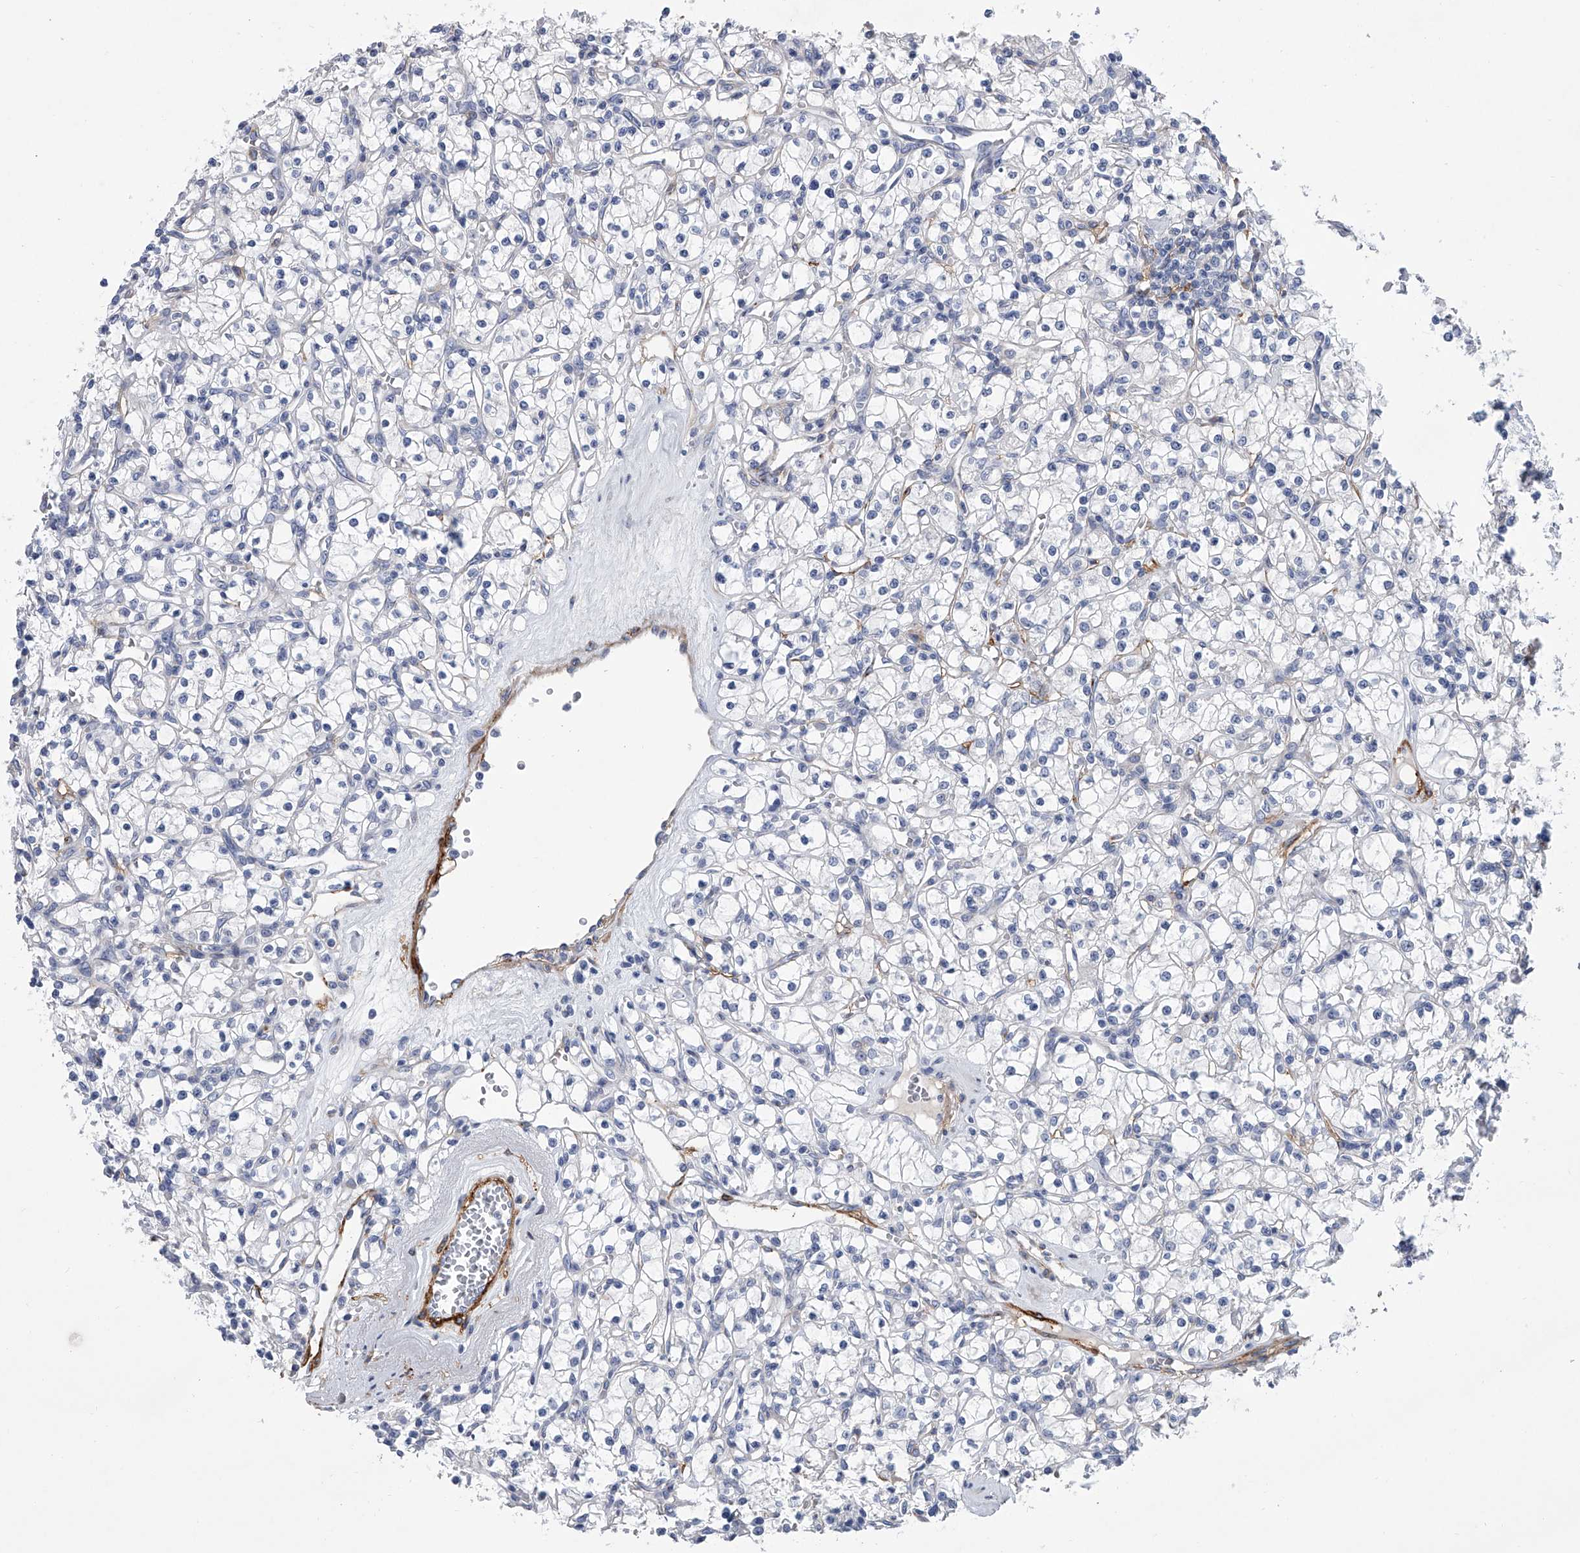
{"staining": {"intensity": "negative", "quantity": "none", "location": "none"}, "tissue": "renal cancer", "cell_type": "Tumor cells", "image_type": "cancer", "snomed": [{"axis": "morphology", "description": "Adenocarcinoma, NOS"}, {"axis": "topography", "description": "Kidney"}], "caption": "The immunohistochemistry histopathology image has no significant staining in tumor cells of renal cancer tissue. The staining is performed using DAB (3,3'-diaminobenzidine) brown chromogen with nuclei counter-stained in using hematoxylin.", "gene": "ALG14", "patient": {"sex": "female", "age": 59}}